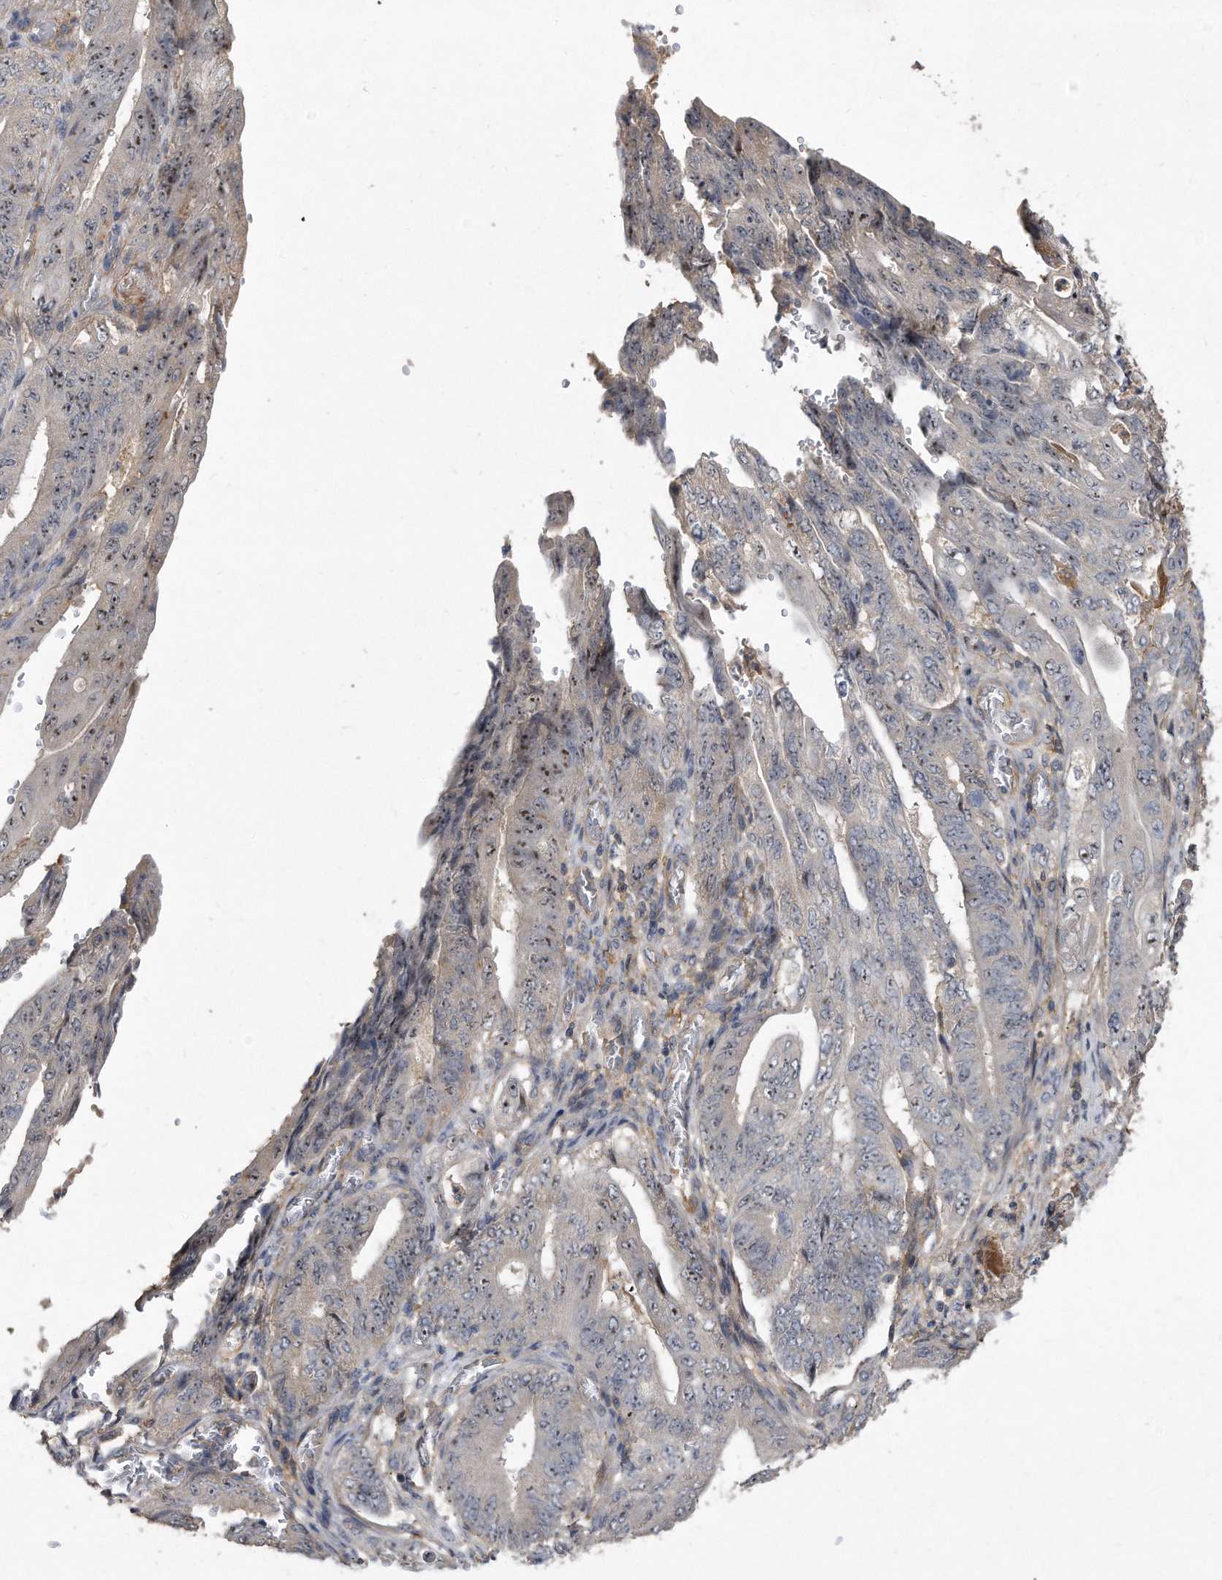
{"staining": {"intensity": "moderate", "quantity": "25%-75%", "location": "nuclear"}, "tissue": "stomach cancer", "cell_type": "Tumor cells", "image_type": "cancer", "snomed": [{"axis": "morphology", "description": "Adenocarcinoma, NOS"}, {"axis": "topography", "description": "Stomach"}], "caption": "IHC of human stomach cancer exhibits medium levels of moderate nuclear staining in about 25%-75% of tumor cells.", "gene": "PGBD2", "patient": {"sex": "female", "age": 73}}